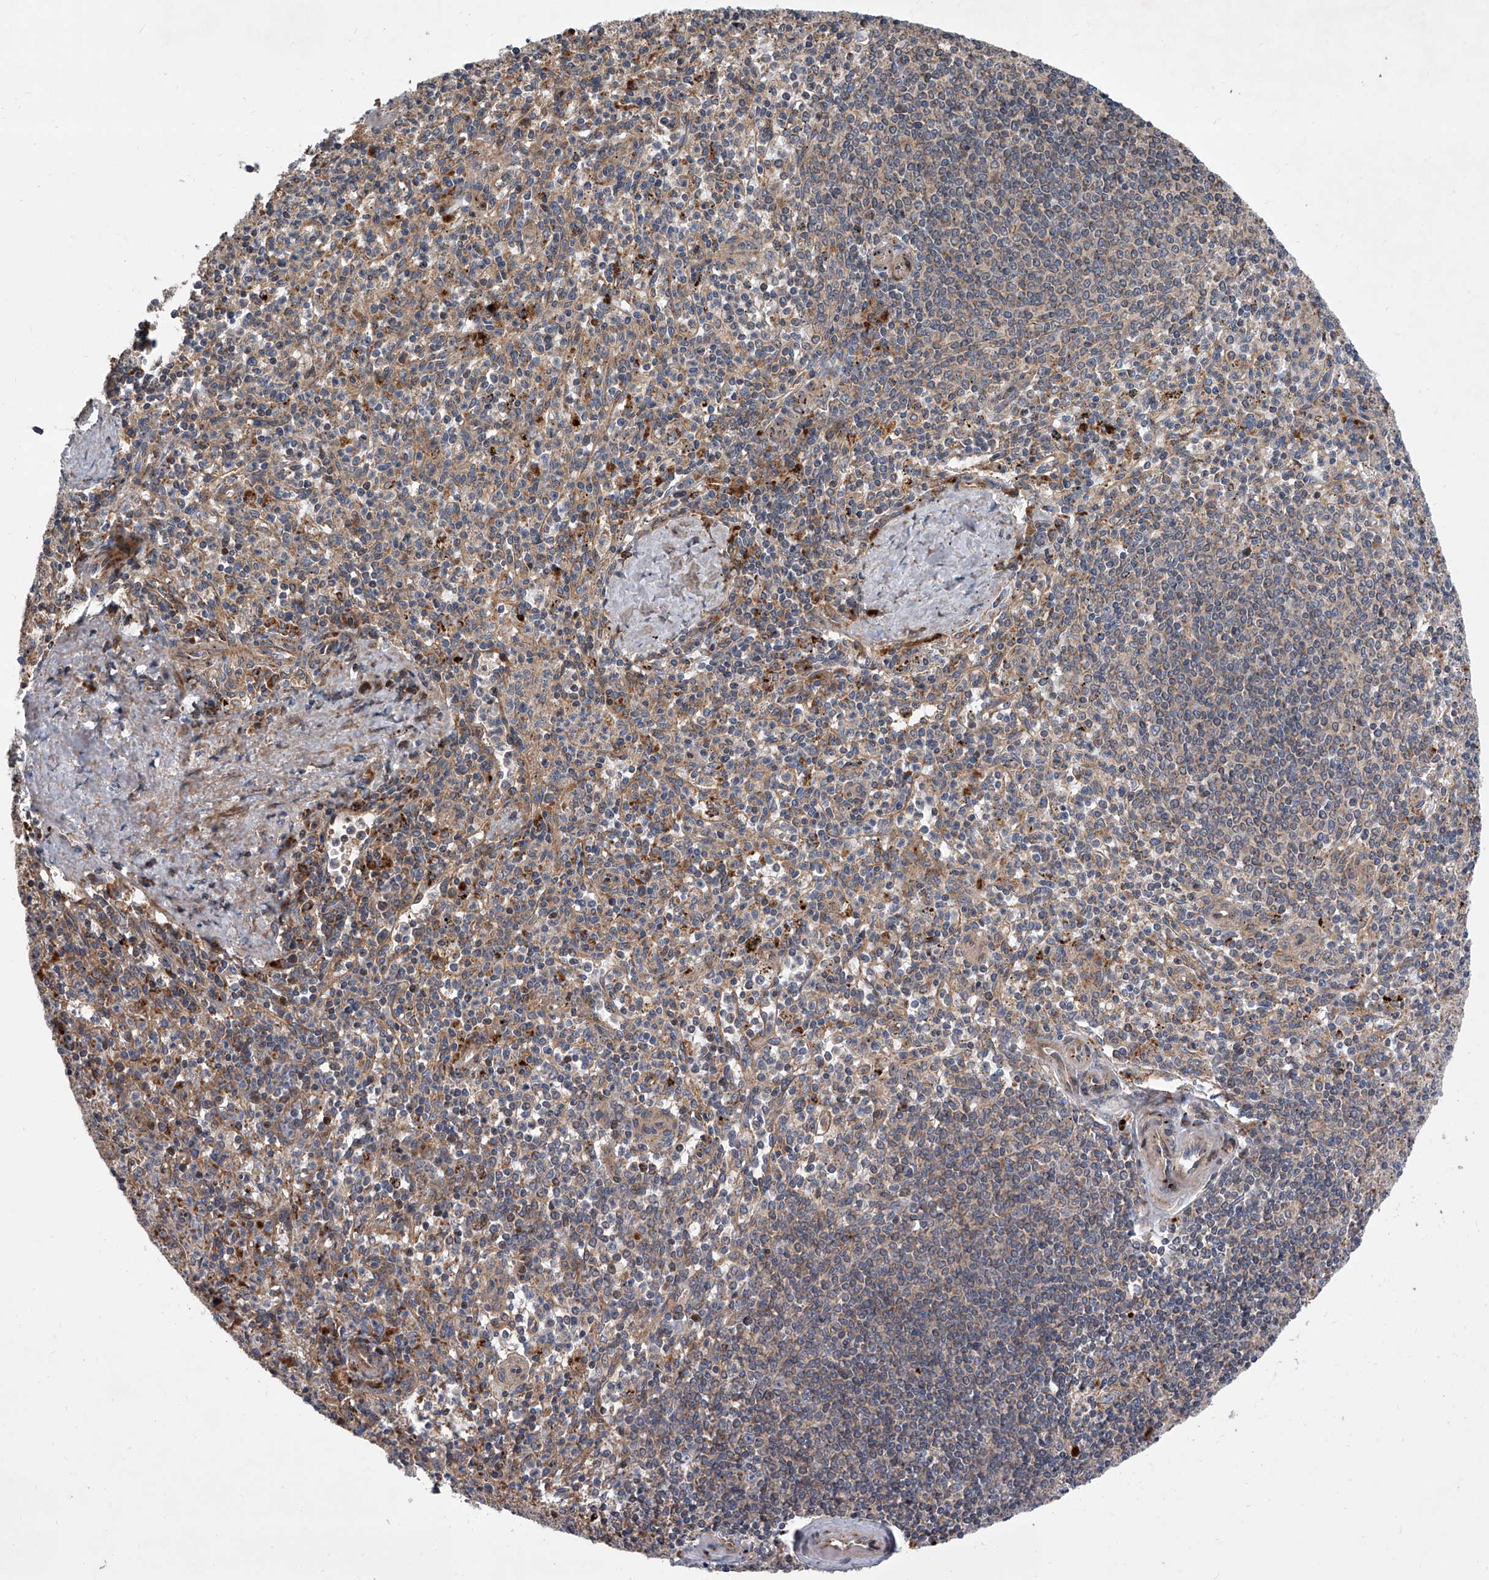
{"staining": {"intensity": "moderate", "quantity": "<25%", "location": "cytoplasmic/membranous"}, "tissue": "spleen", "cell_type": "Cells in red pulp", "image_type": "normal", "snomed": [{"axis": "morphology", "description": "Normal tissue, NOS"}, {"axis": "topography", "description": "Spleen"}], "caption": "Brown immunohistochemical staining in benign human spleen exhibits moderate cytoplasmic/membranous staining in about <25% of cells in red pulp.", "gene": "USP47", "patient": {"sex": "male", "age": 72}}